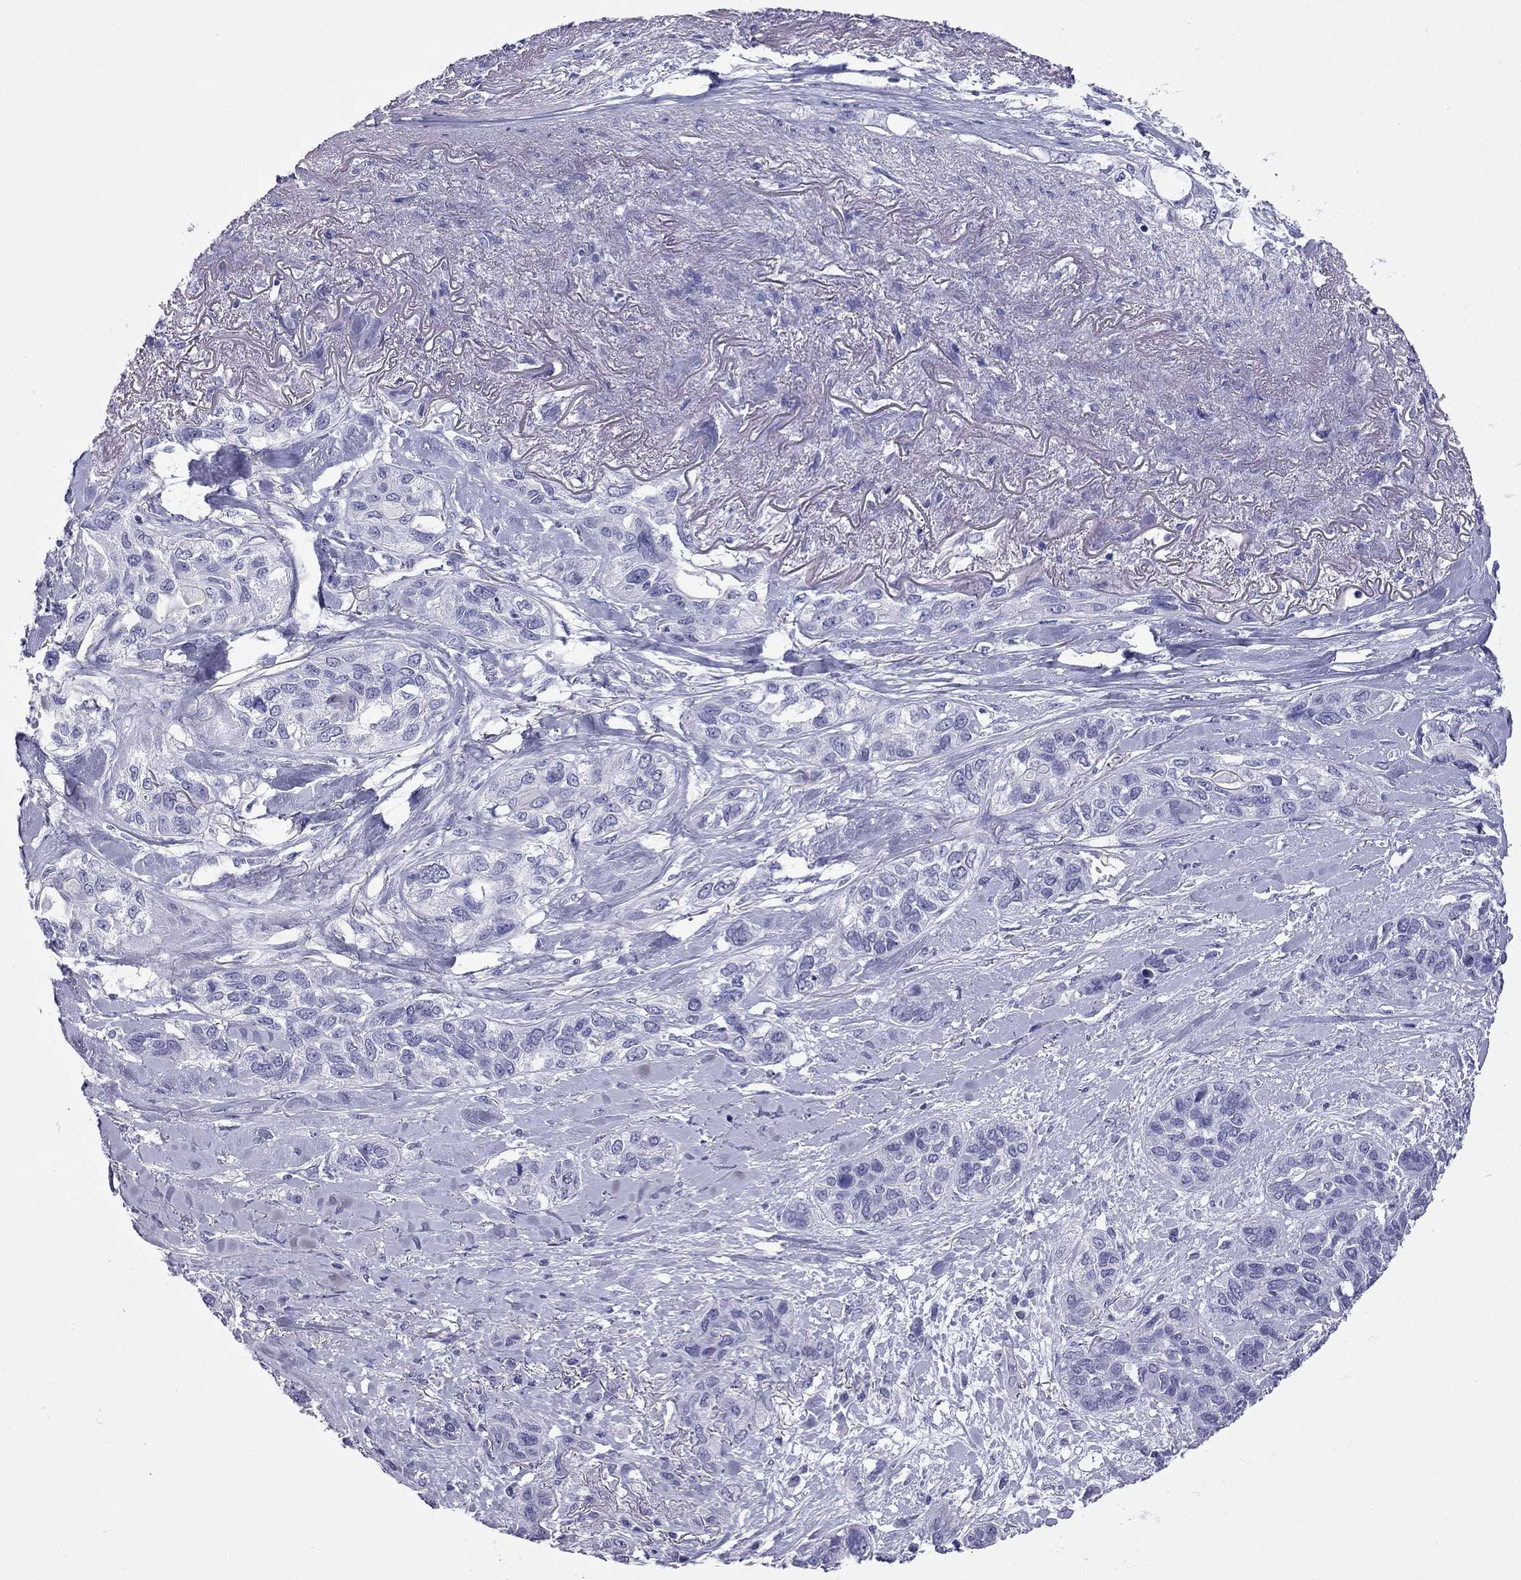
{"staining": {"intensity": "negative", "quantity": "none", "location": "none"}, "tissue": "lung cancer", "cell_type": "Tumor cells", "image_type": "cancer", "snomed": [{"axis": "morphology", "description": "Squamous cell carcinoma, NOS"}, {"axis": "topography", "description": "Lung"}], "caption": "Squamous cell carcinoma (lung) was stained to show a protein in brown. There is no significant staining in tumor cells.", "gene": "GJA8", "patient": {"sex": "female", "age": 70}}